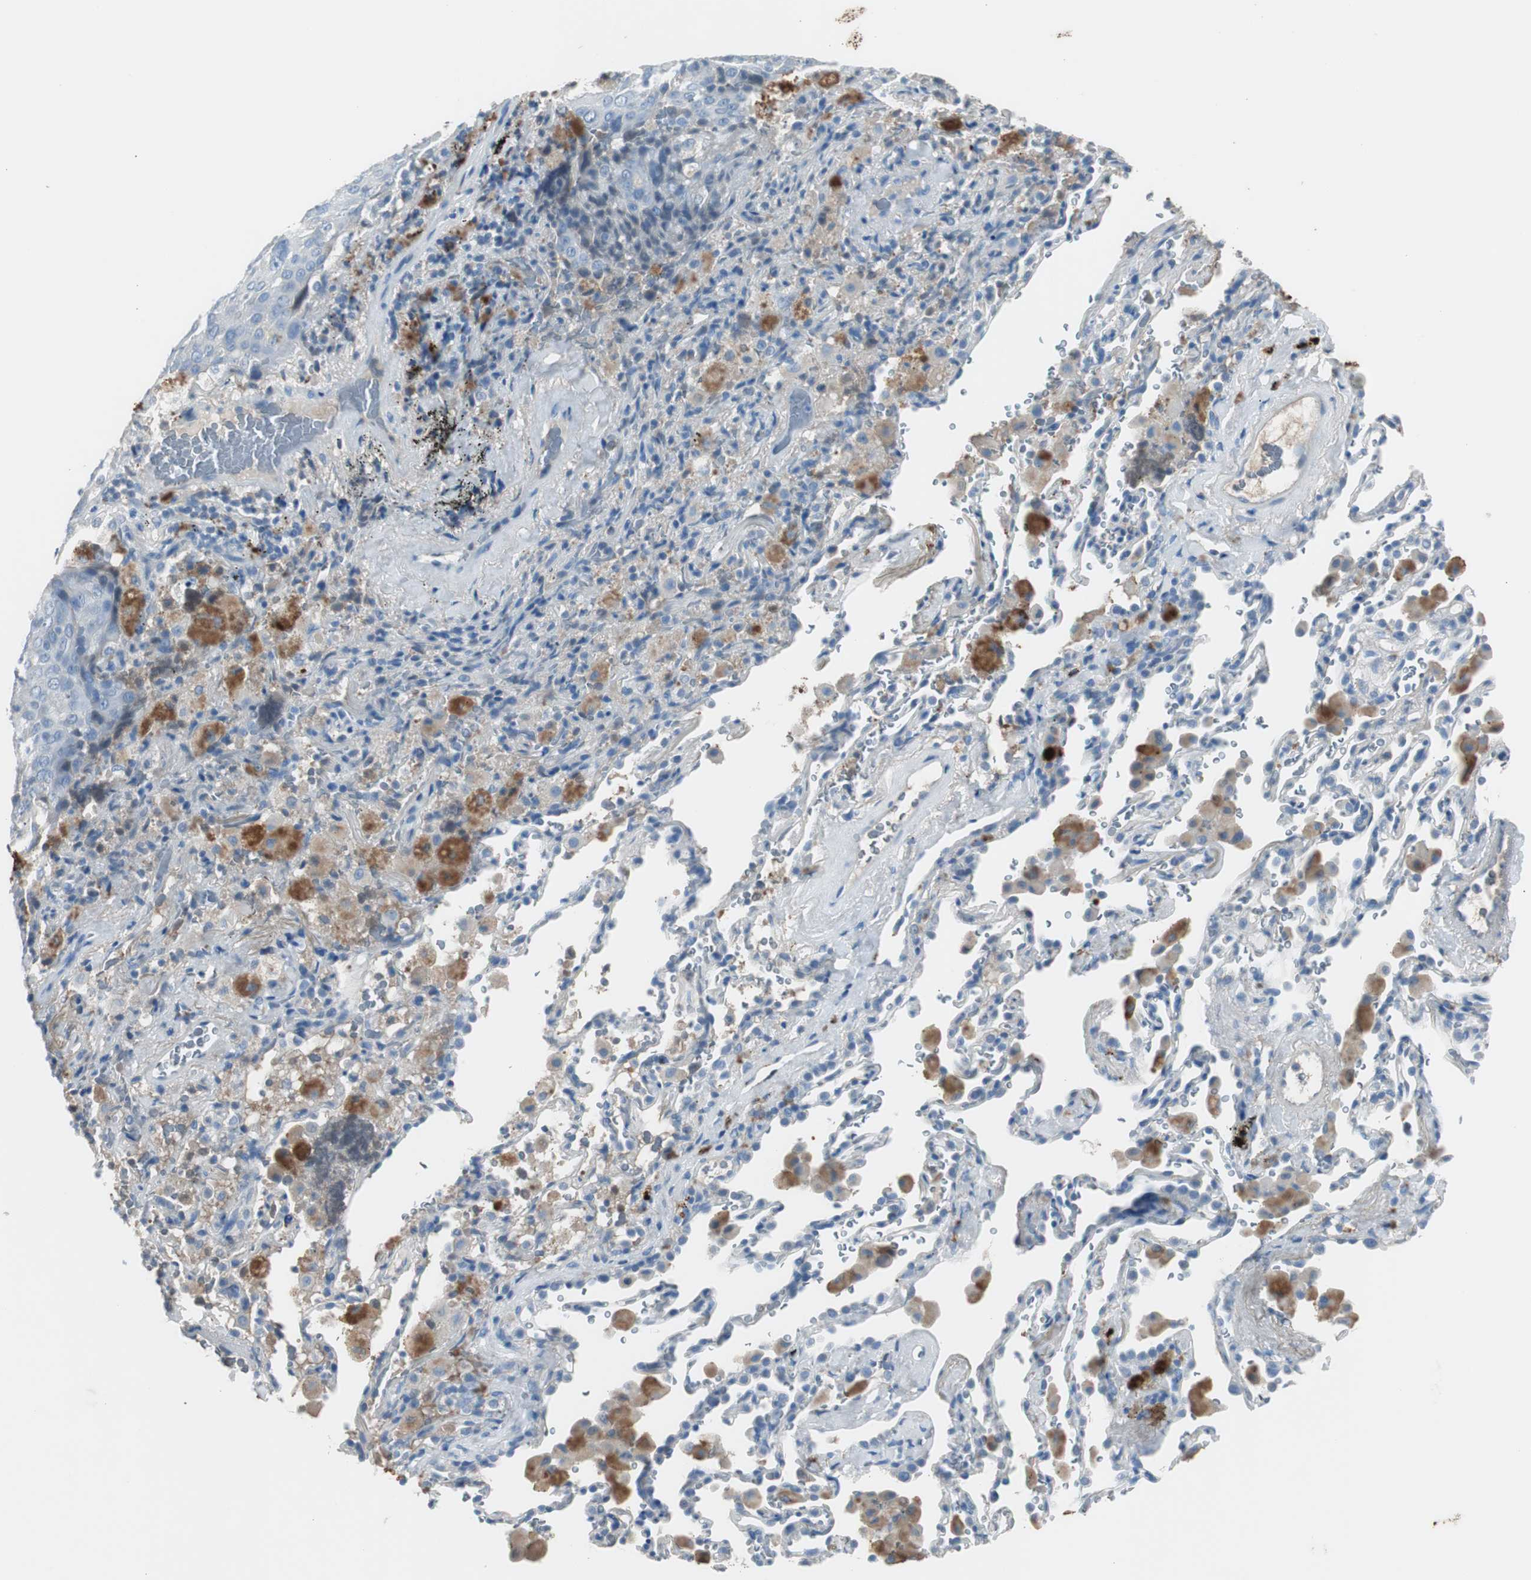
{"staining": {"intensity": "weak", "quantity": "25%-75%", "location": "cytoplasmic/membranous"}, "tissue": "lung cancer", "cell_type": "Tumor cells", "image_type": "cancer", "snomed": [{"axis": "morphology", "description": "Squamous cell carcinoma, NOS"}, {"axis": "topography", "description": "Lung"}], "caption": "Brown immunohistochemical staining in human squamous cell carcinoma (lung) reveals weak cytoplasmic/membranous expression in about 25%-75% of tumor cells.", "gene": "SERPINF1", "patient": {"sex": "male", "age": 54}}